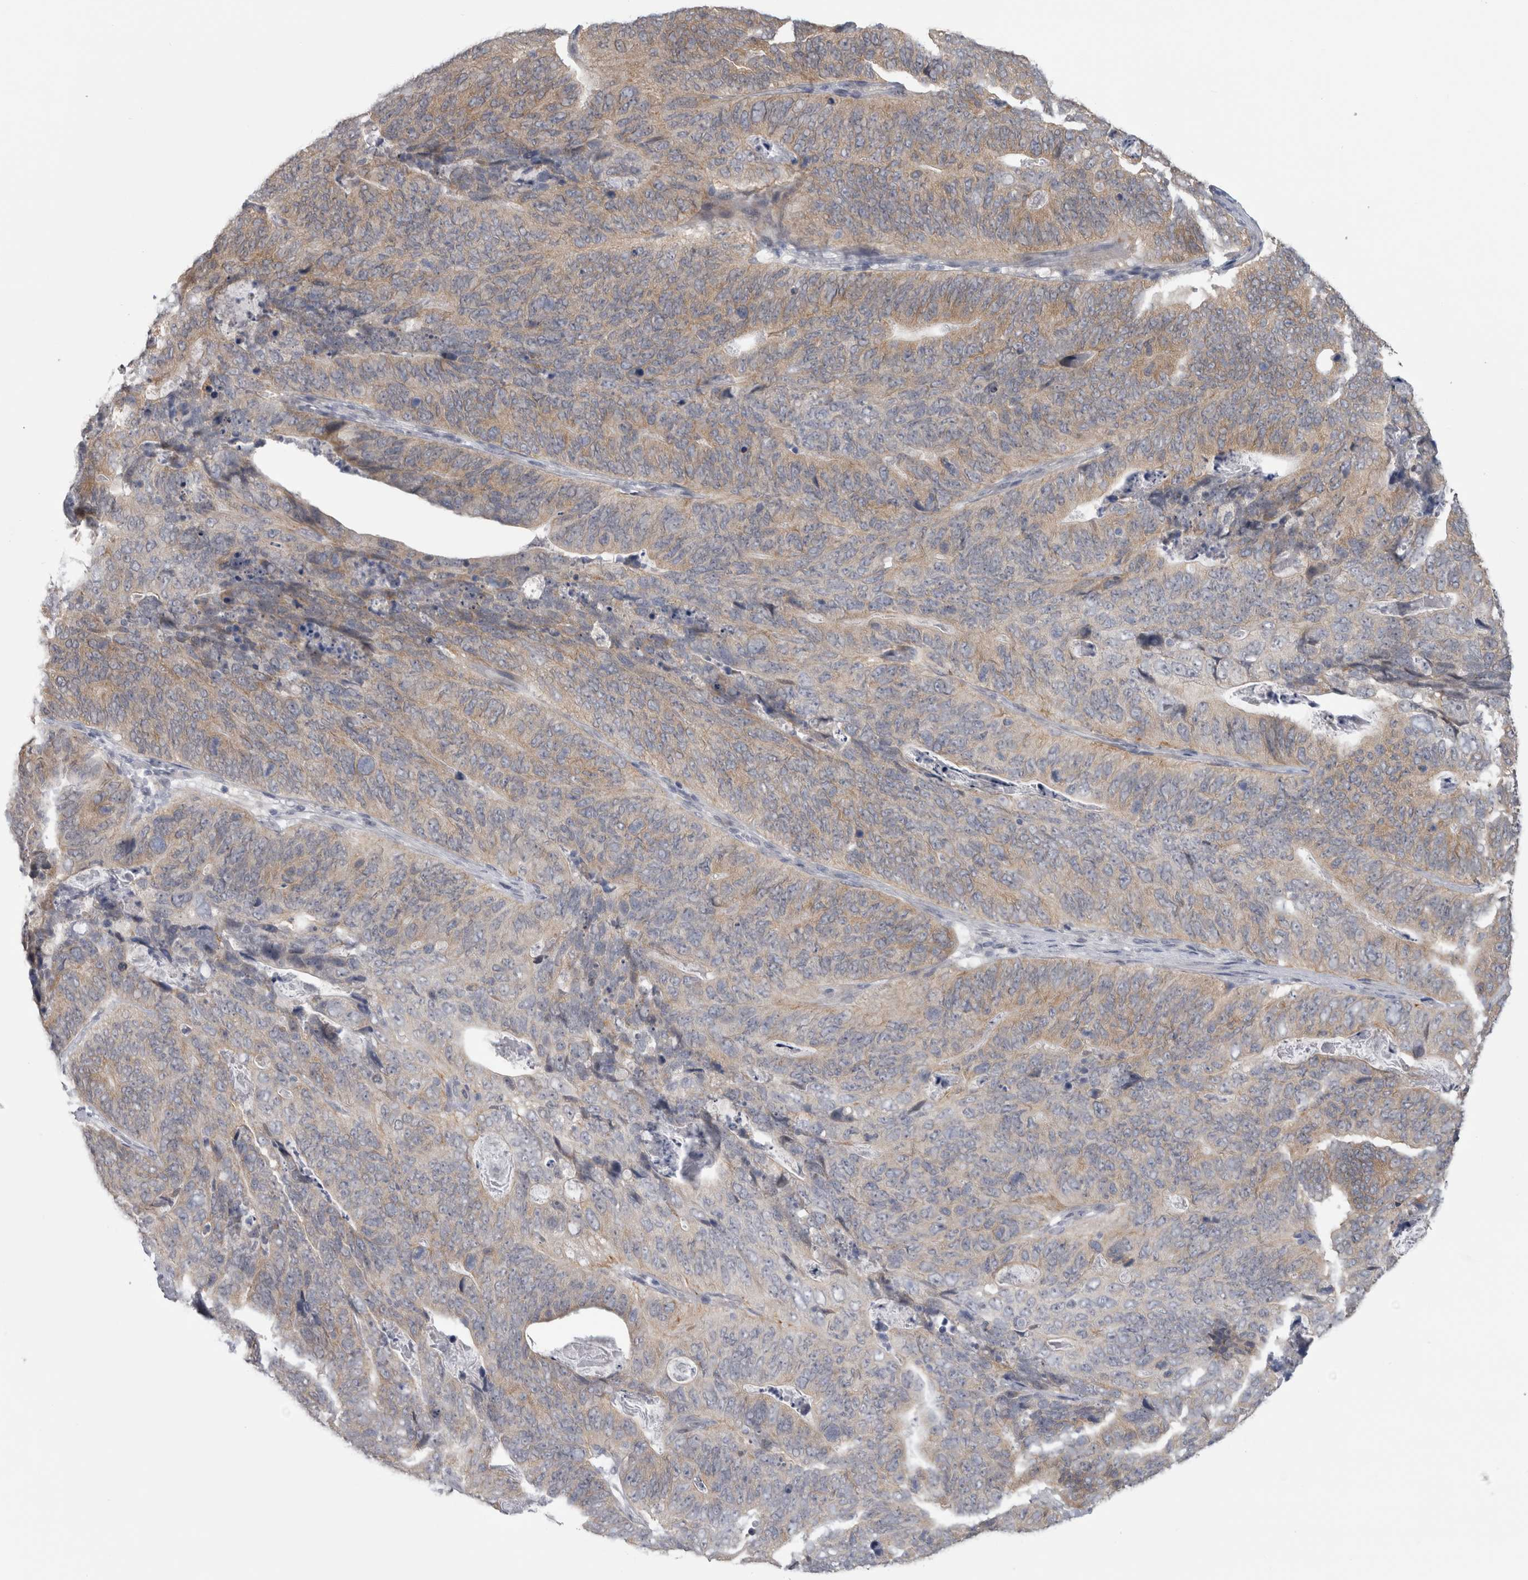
{"staining": {"intensity": "weak", "quantity": ">75%", "location": "cytoplasmic/membranous"}, "tissue": "stomach cancer", "cell_type": "Tumor cells", "image_type": "cancer", "snomed": [{"axis": "morphology", "description": "Normal tissue, NOS"}, {"axis": "morphology", "description": "Adenocarcinoma, NOS"}, {"axis": "topography", "description": "Stomach"}], "caption": "A photomicrograph showing weak cytoplasmic/membranous positivity in about >75% of tumor cells in stomach adenocarcinoma, as visualized by brown immunohistochemical staining.", "gene": "TMEM242", "patient": {"sex": "female", "age": 89}}